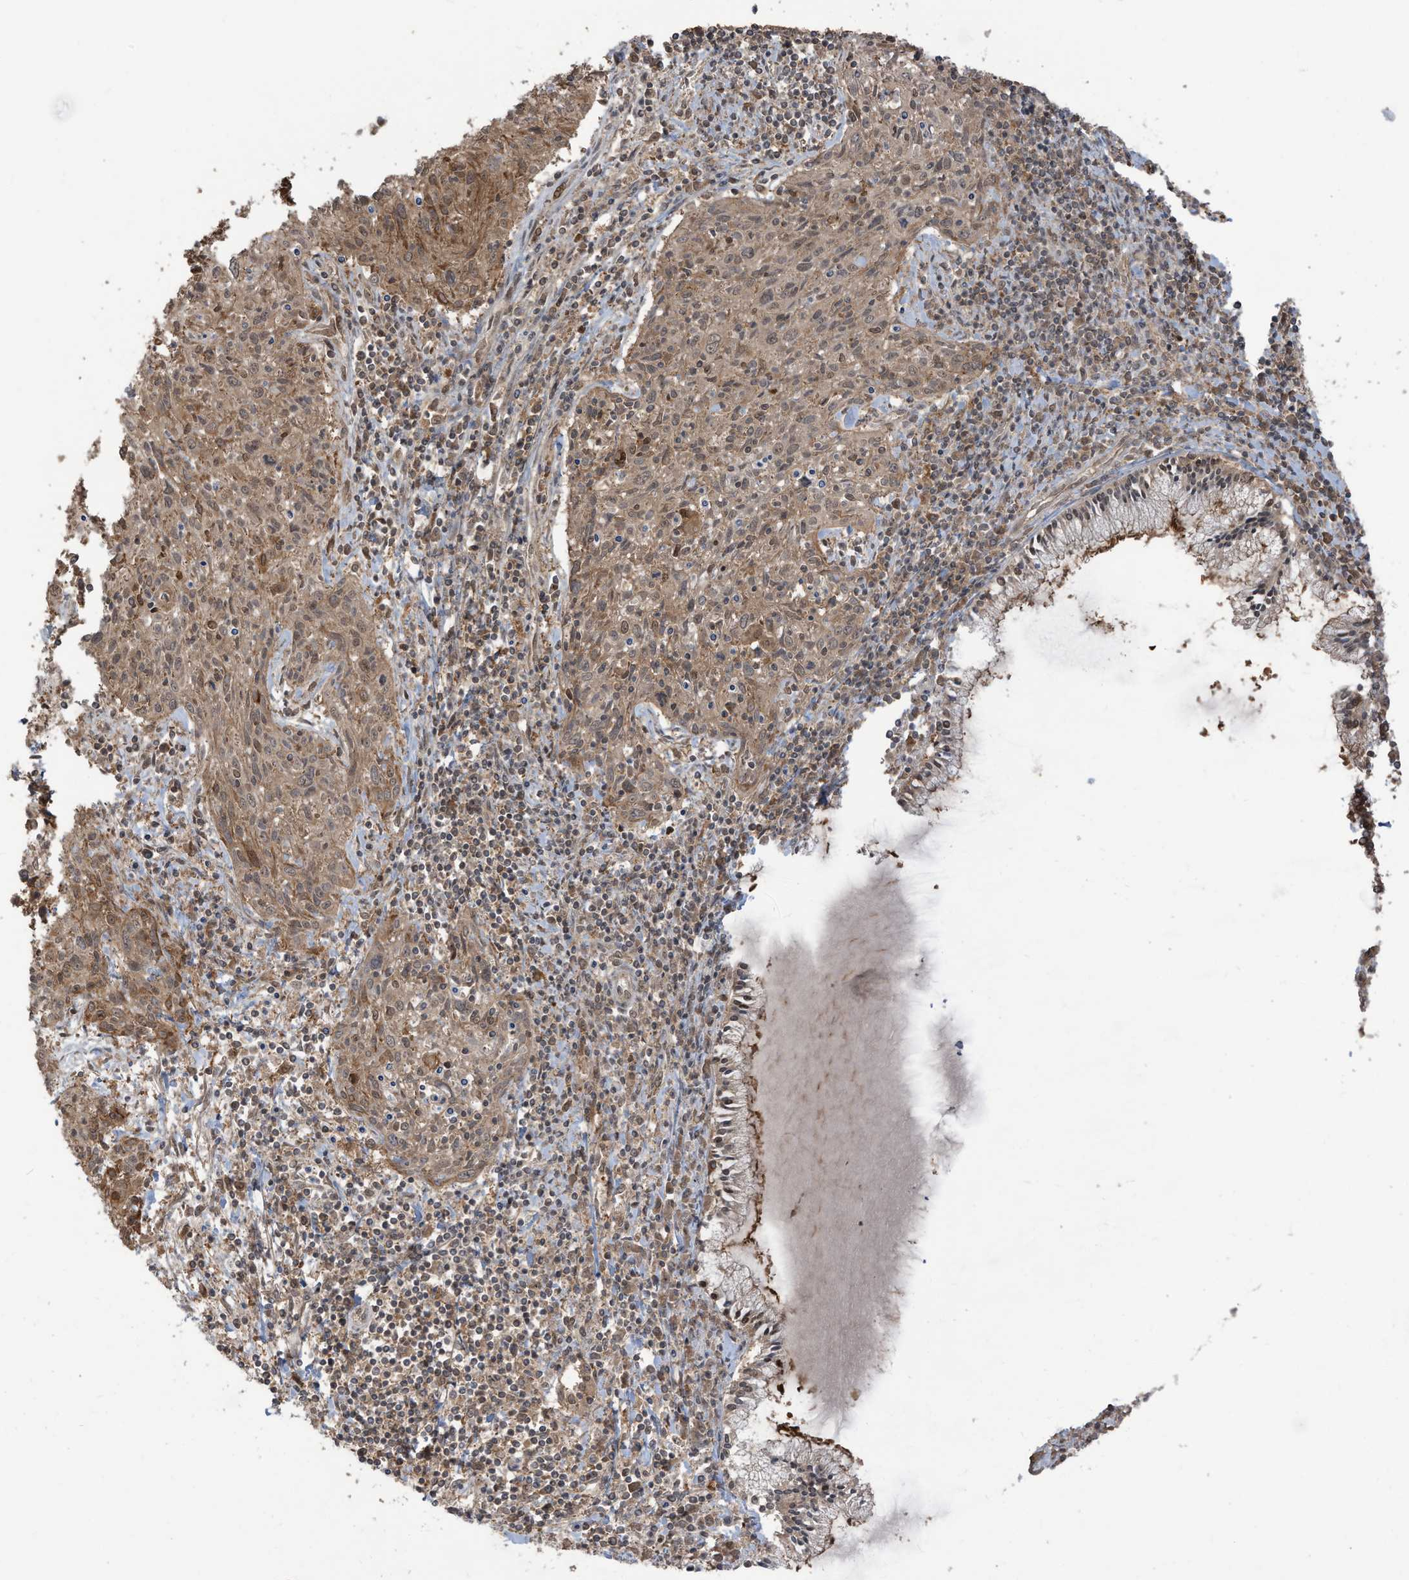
{"staining": {"intensity": "moderate", "quantity": "25%-75%", "location": "cytoplasmic/membranous"}, "tissue": "cervical cancer", "cell_type": "Tumor cells", "image_type": "cancer", "snomed": [{"axis": "morphology", "description": "Squamous cell carcinoma, NOS"}, {"axis": "topography", "description": "Cervix"}], "caption": "Moderate cytoplasmic/membranous expression is appreciated in about 25%-75% of tumor cells in cervical squamous cell carcinoma. (IHC, brightfield microscopy, high magnification).", "gene": "CARF", "patient": {"sex": "female", "age": 51}}